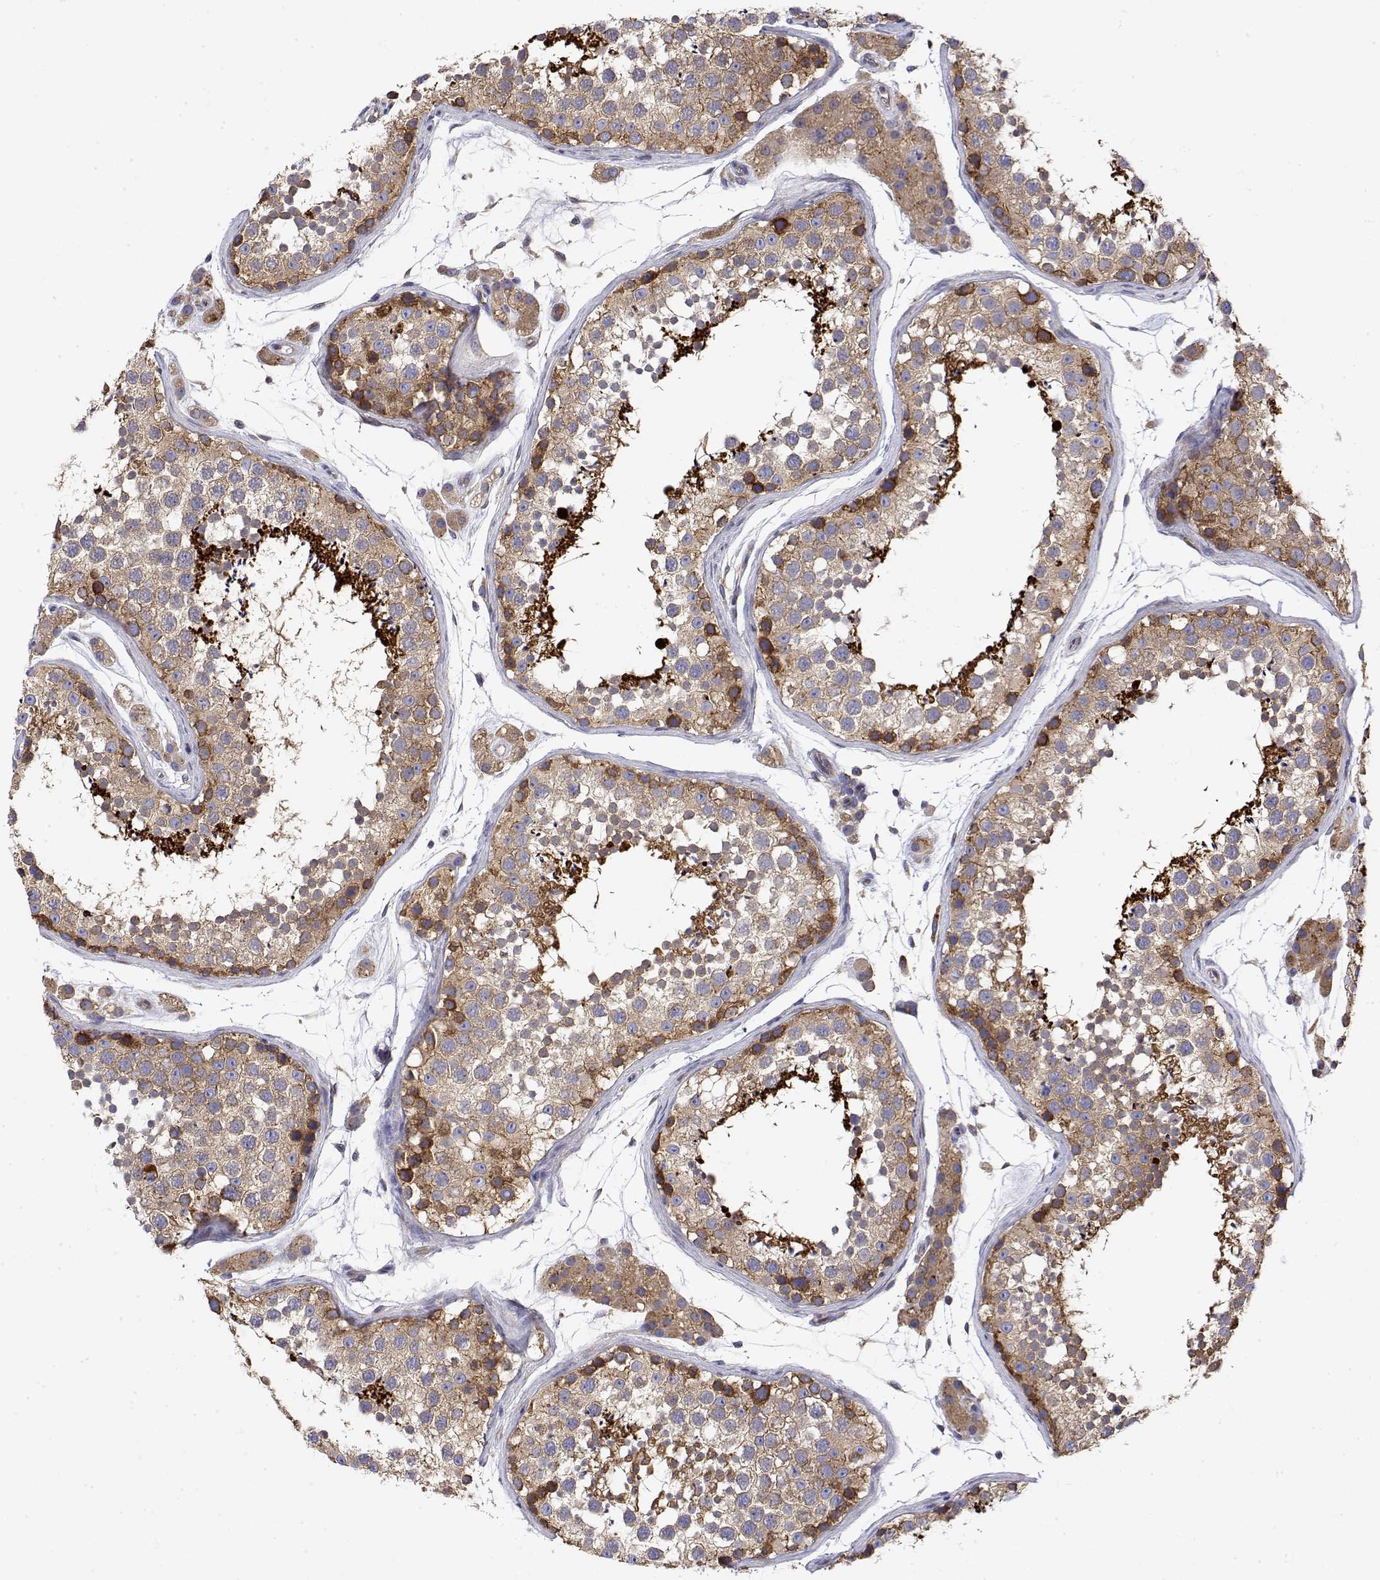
{"staining": {"intensity": "strong", "quantity": "<25%", "location": "cytoplasmic/membranous"}, "tissue": "testis", "cell_type": "Cells in seminiferous ducts", "image_type": "normal", "snomed": [{"axis": "morphology", "description": "Normal tissue, NOS"}, {"axis": "topography", "description": "Testis"}], "caption": "Immunohistochemistry (IHC) of unremarkable testis reveals medium levels of strong cytoplasmic/membranous expression in about <25% of cells in seminiferous ducts.", "gene": "EEF1G", "patient": {"sex": "male", "age": 41}}